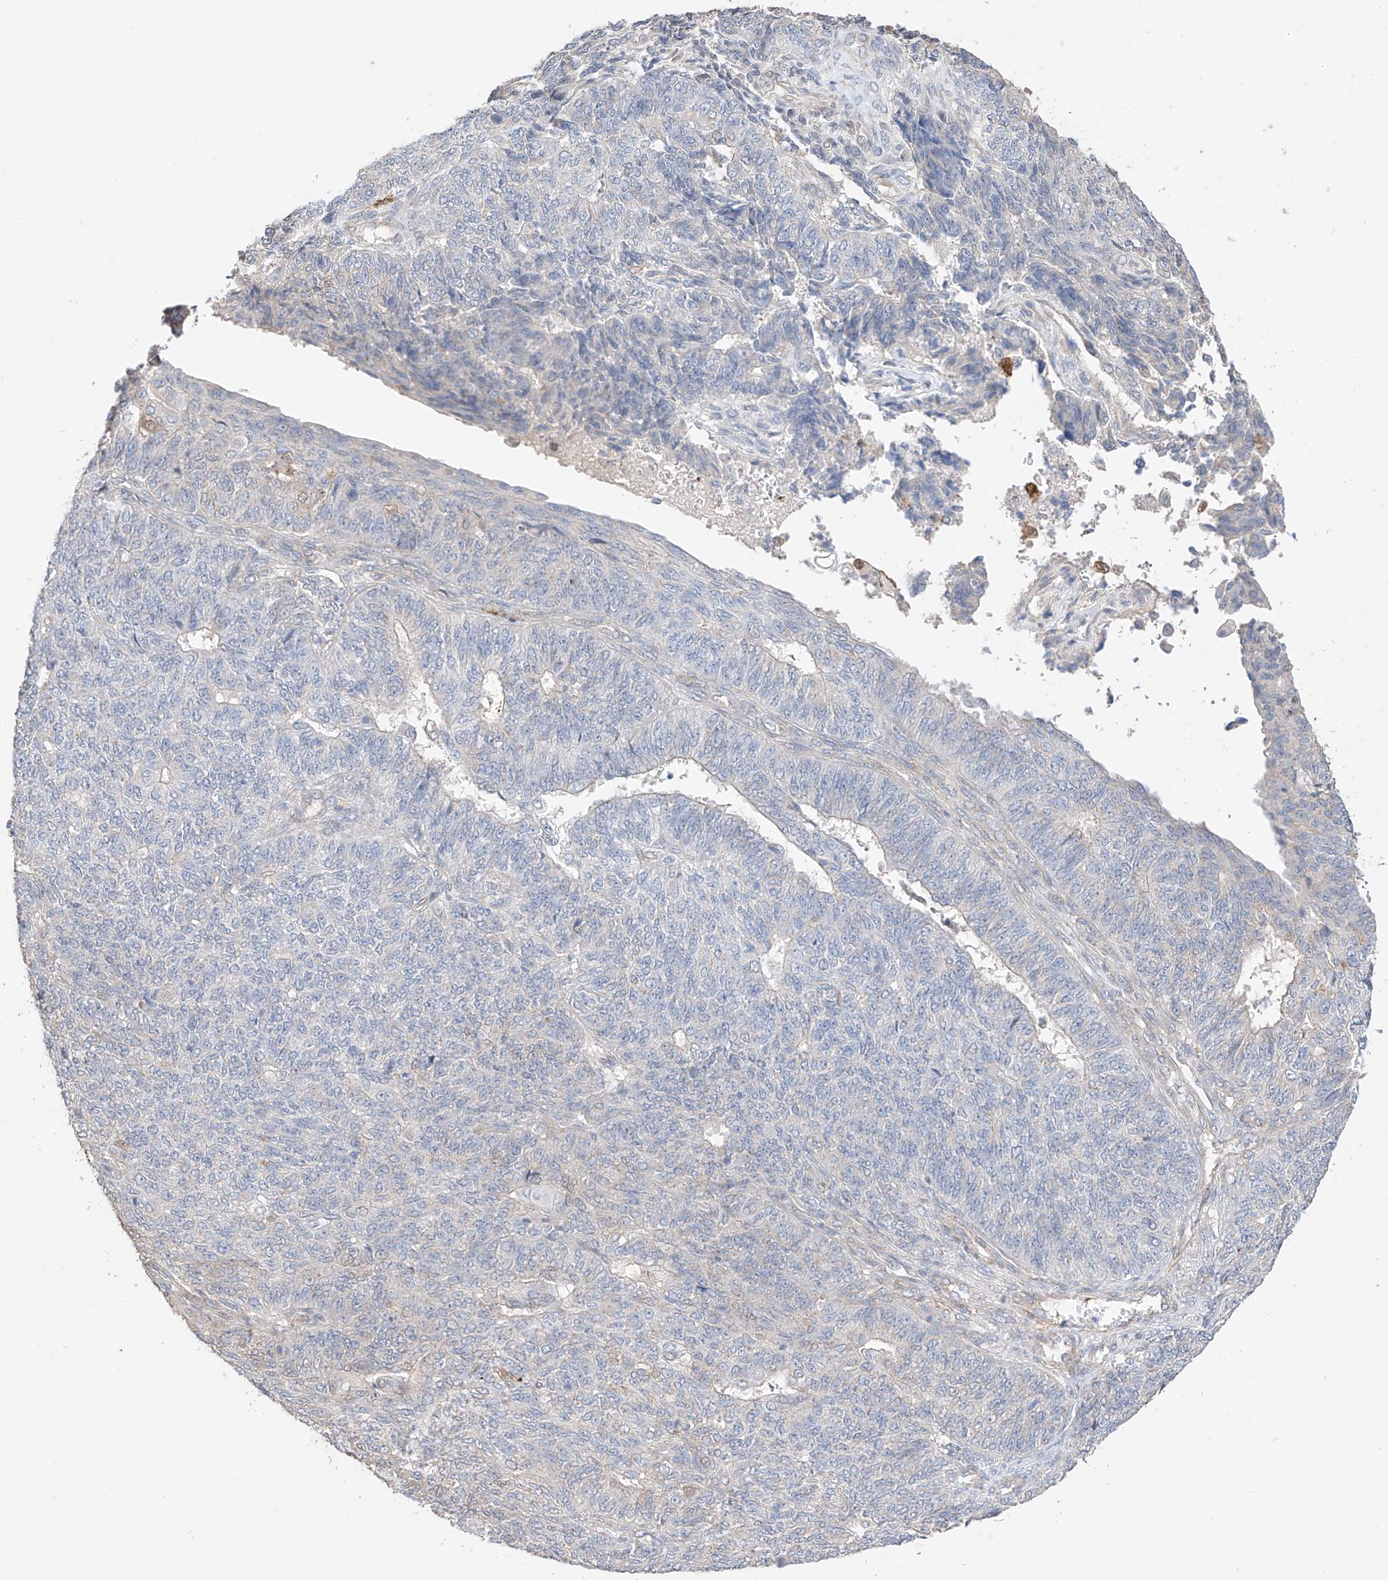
{"staining": {"intensity": "negative", "quantity": "none", "location": "none"}, "tissue": "endometrial cancer", "cell_type": "Tumor cells", "image_type": "cancer", "snomed": [{"axis": "morphology", "description": "Adenocarcinoma, NOS"}, {"axis": "topography", "description": "Endometrium"}], "caption": "High power microscopy image of an IHC histopathology image of endometrial cancer, revealing no significant staining in tumor cells. (Brightfield microscopy of DAB immunohistochemistry at high magnification).", "gene": "MOSPD1", "patient": {"sex": "female", "age": 32}}